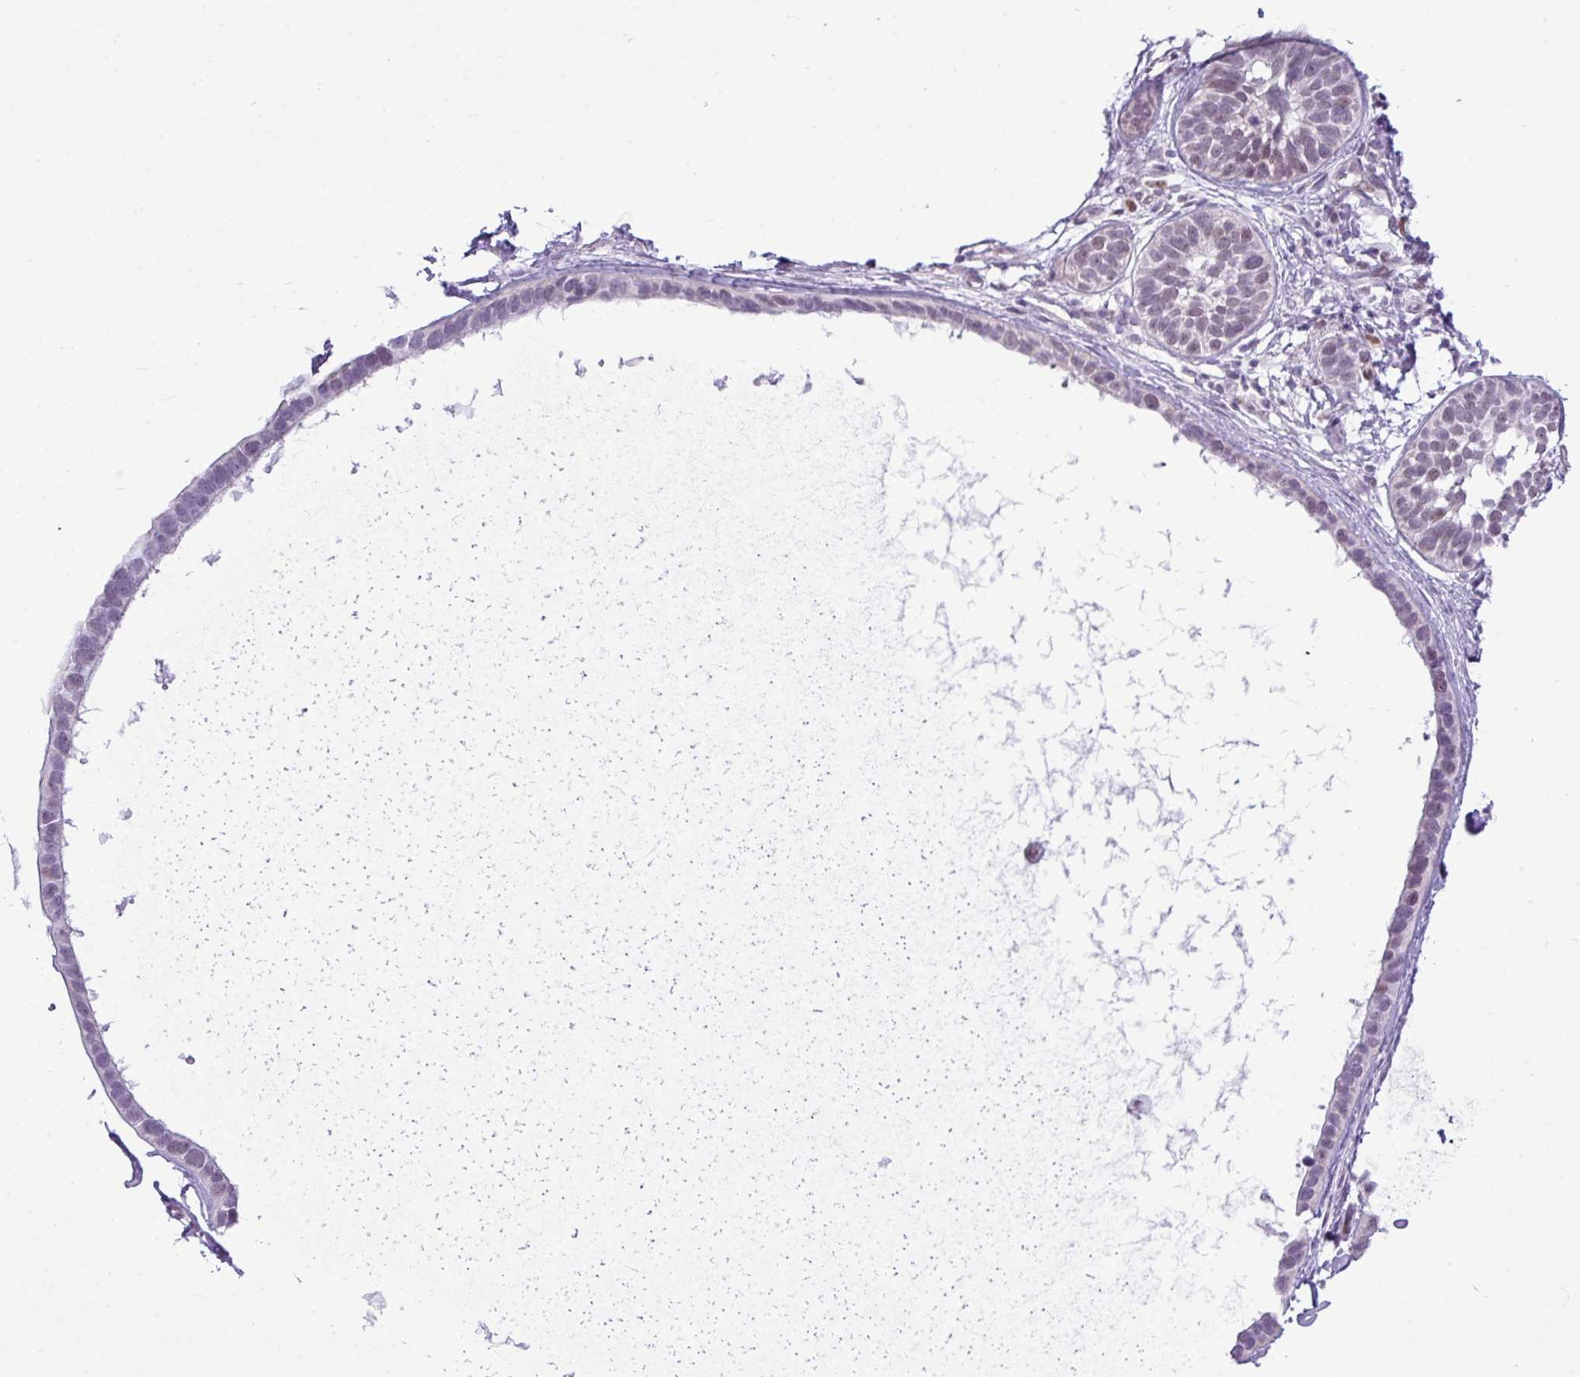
{"staining": {"intensity": "weak", "quantity": "<25%", "location": "nuclear"}, "tissue": "skin cancer", "cell_type": "Tumor cells", "image_type": "cancer", "snomed": [{"axis": "morphology", "description": "Basal cell carcinoma"}, {"axis": "topography", "description": "Skin"}], "caption": "Tumor cells show no significant staining in basal cell carcinoma (skin).", "gene": "ELOA2", "patient": {"sex": "male", "age": 62}}